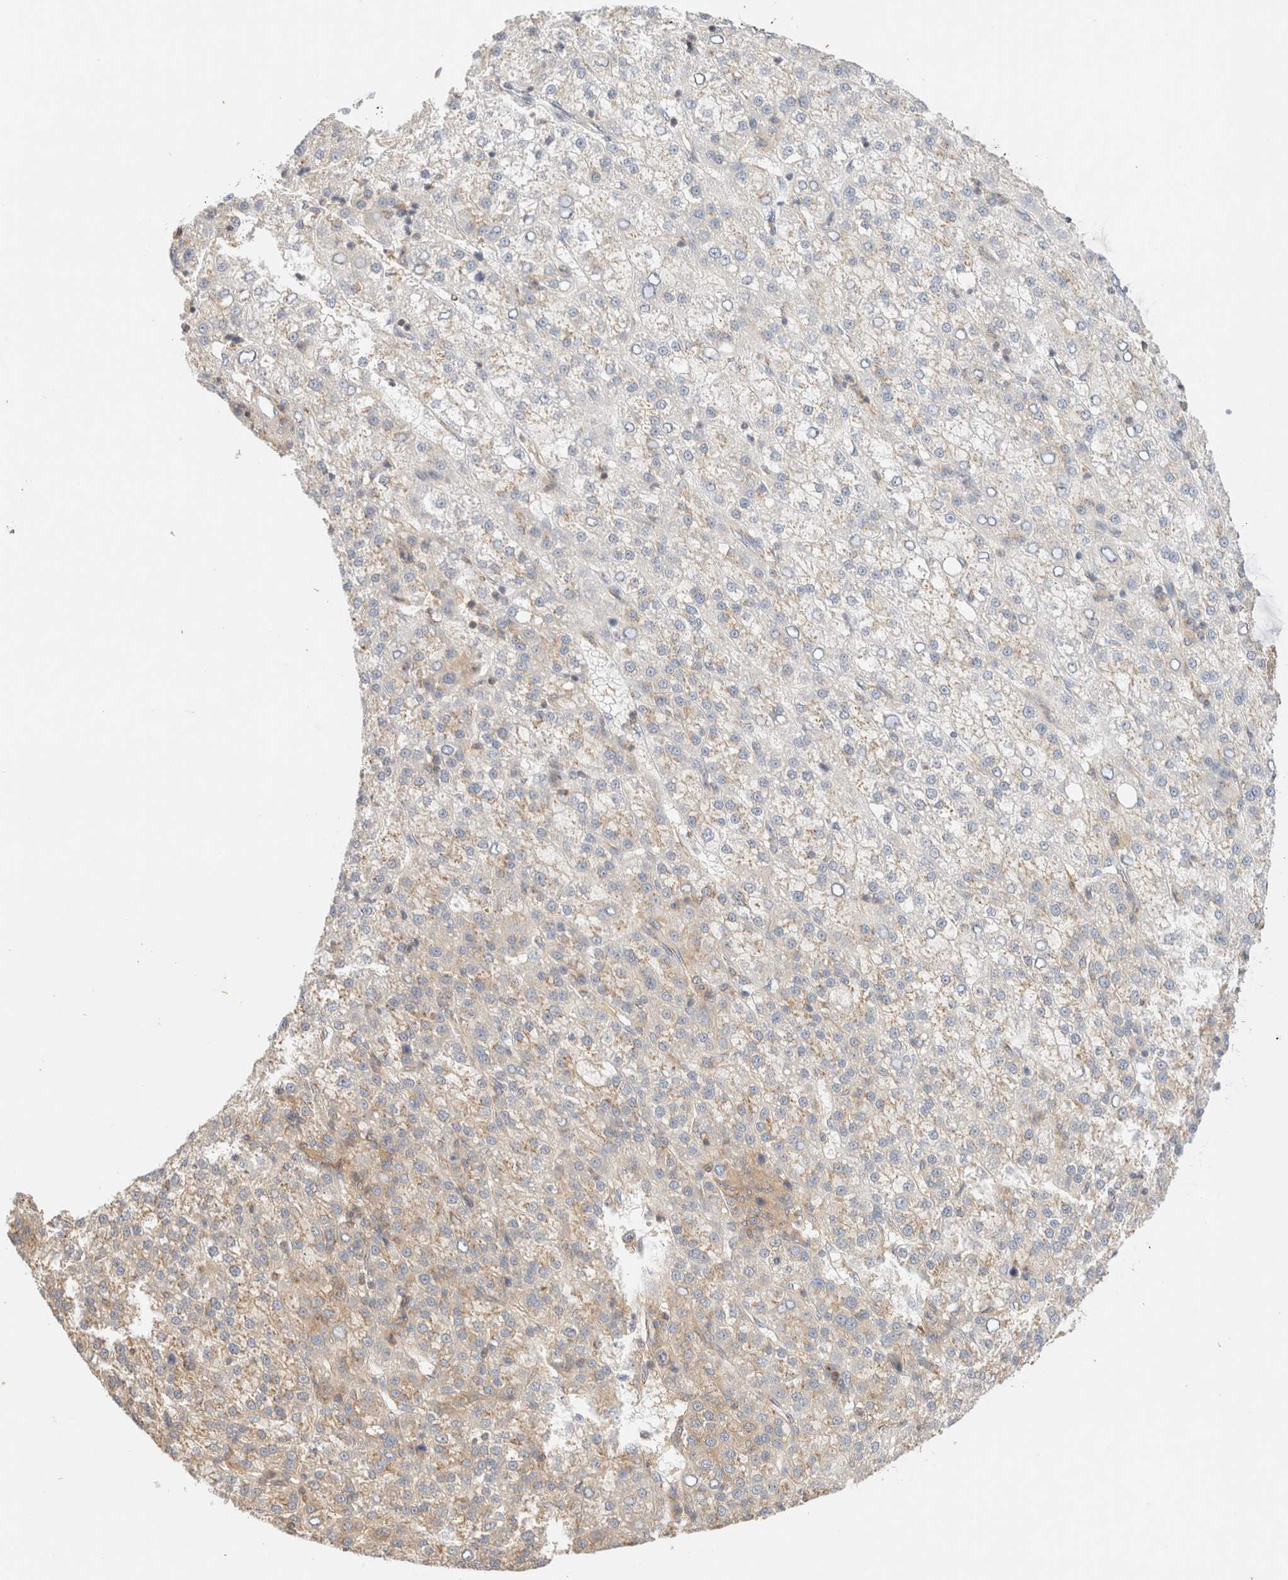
{"staining": {"intensity": "weak", "quantity": "<25%", "location": "cytoplasmic/membranous"}, "tissue": "liver cancer", "cell_type": "Tumor cells", "image_type": "cancer", "snomed": [{"axis": "morphology", "description": "Carcinoma, Hepatocellular, NOS"}, {"axis": "topography", "description": "Liver"}], "caption": "Immunohistochemistry photomicrograph of human liver hepatocellular carcinoma stained for a protein (brown), which shows no positivity in tumor cells. Nuclei are stained in blue.", "gene": "RABEP1", "patient": {"sex": "female", "age": 58}}